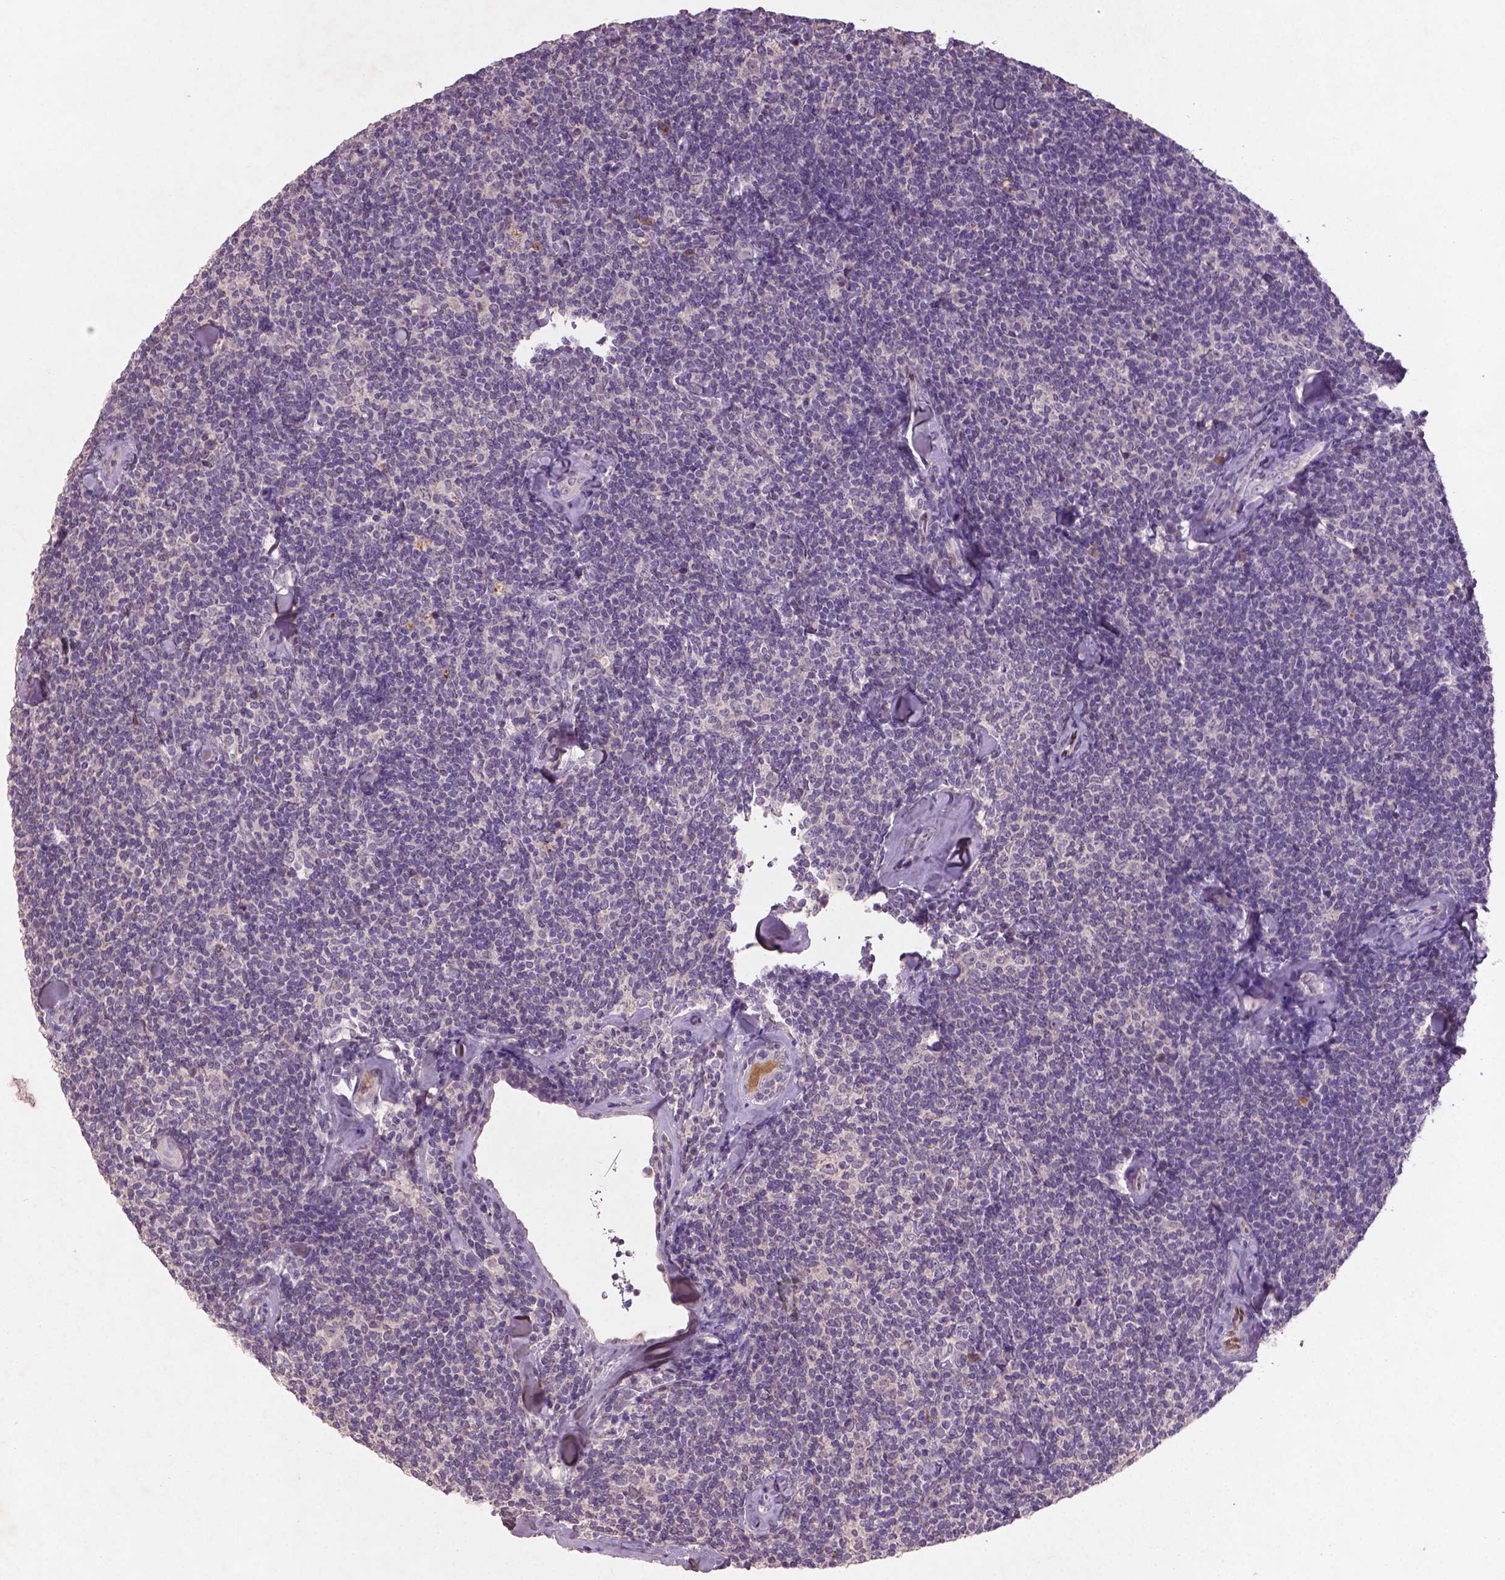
{"staining": {"intensity": "negative", "quantity": "none", "location": "none"}, "tissue": "lymphoma", "cell_type": "Tumor cells", "image_type": "cancer", "snomed": [{"axis": "morphology", "description": "Malignant lymphoma, non-Hodgkin's type, Low grade"}, {"axis": "topography", "description": "Lymph node"}], "caption": "Malignant lymphoma, non-Hodgkin's type (low-grade) was stained to show a protein in brown. There is no significant expression in tumor cells.", "gene": "SOX17", "patient": {"sex": "female", "age": 56}}